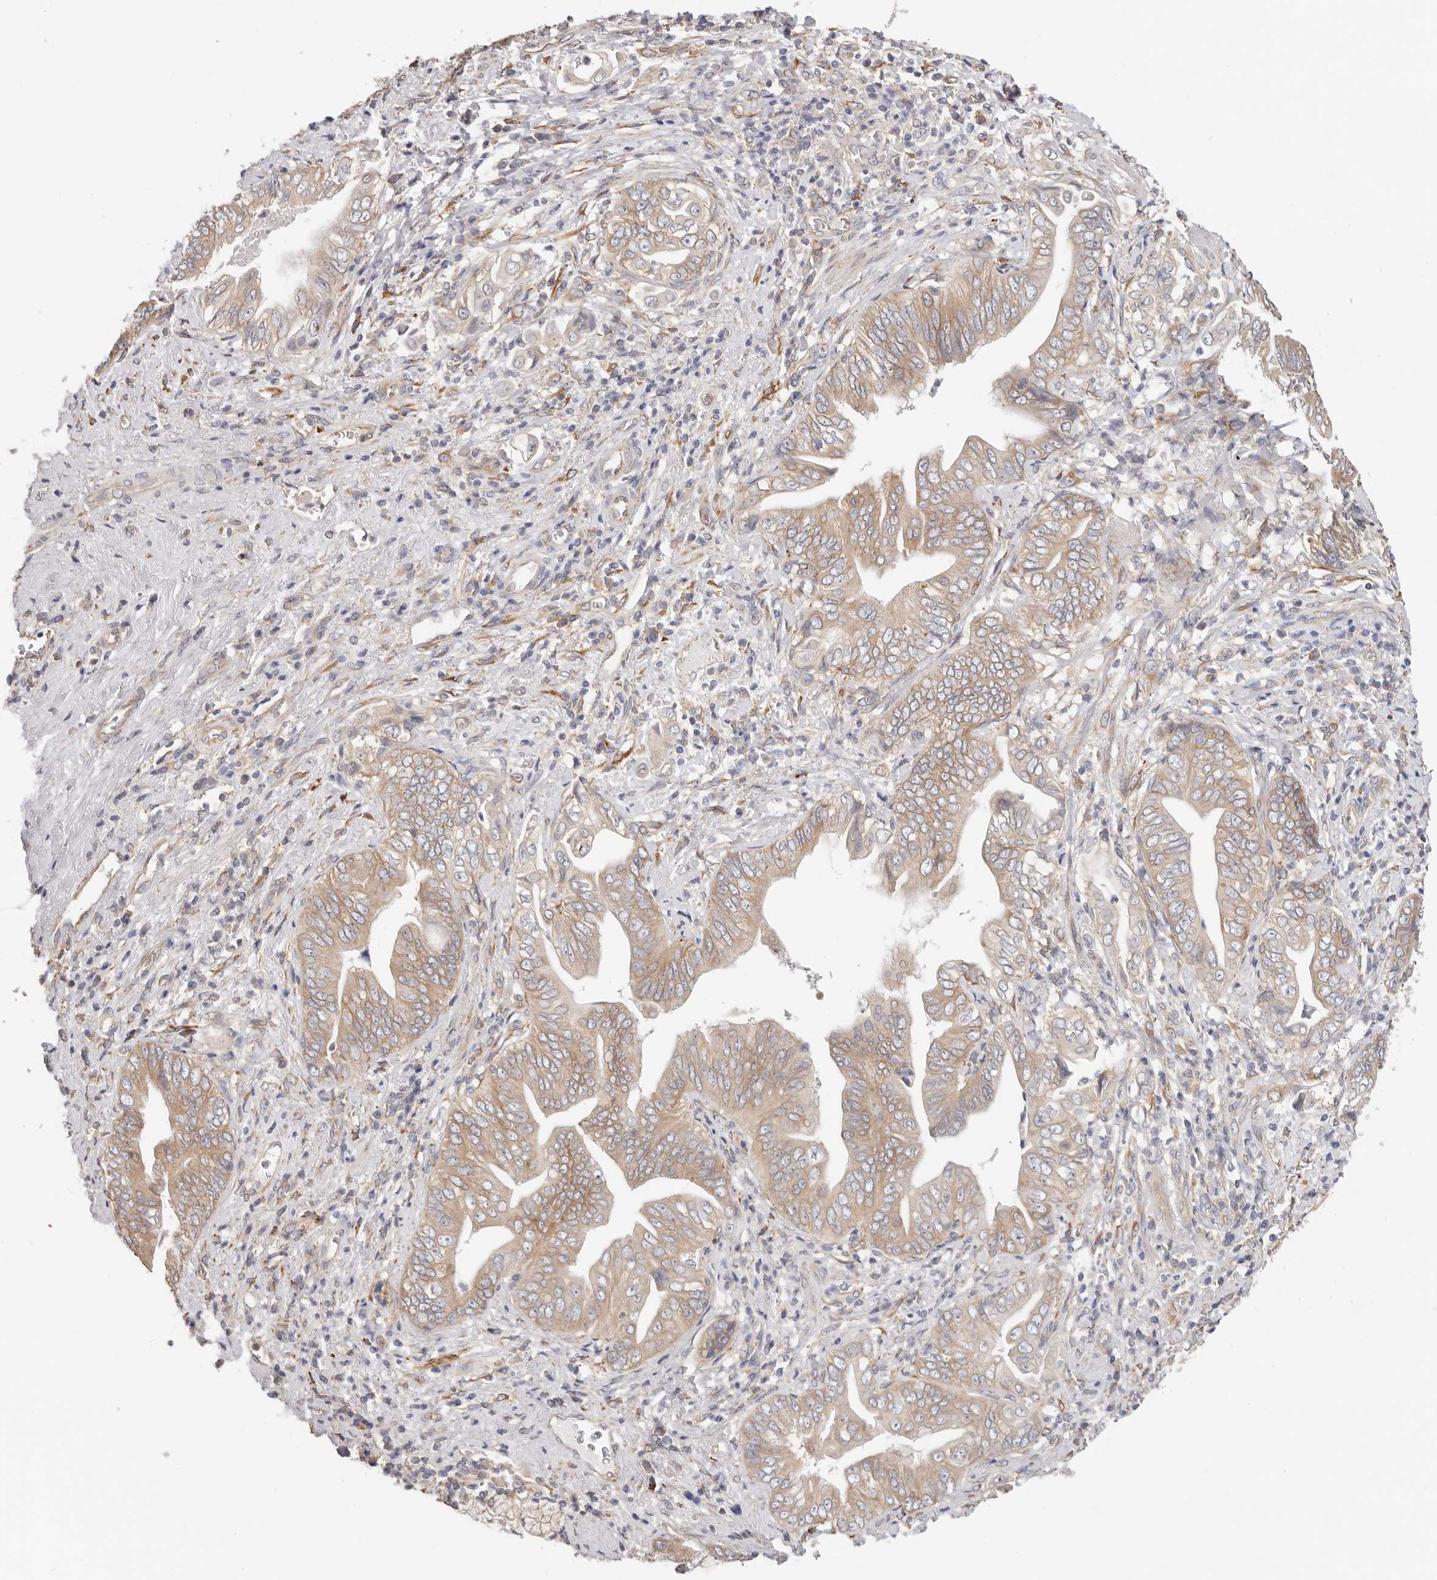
{"staining": {"intensity": "weak", "quantity": ">75%", "location": "cytoplasmic/membranous"}, "tissue": "pancreatic cancer", "cell_type": "Tumor cells", "image_type": "cancer", "snomed": [{"axis": "morphology", "description": "Adenocarcinoma, NOS"}, {"axis": "topography", "description": "Pancreas"}], "caption": "Pancreatic adenocarcinoma stained with a protein marker reveals weak staining in tumor cells.", "gene": "AFDN", "patient": {"sex": "male", "age": 75}}